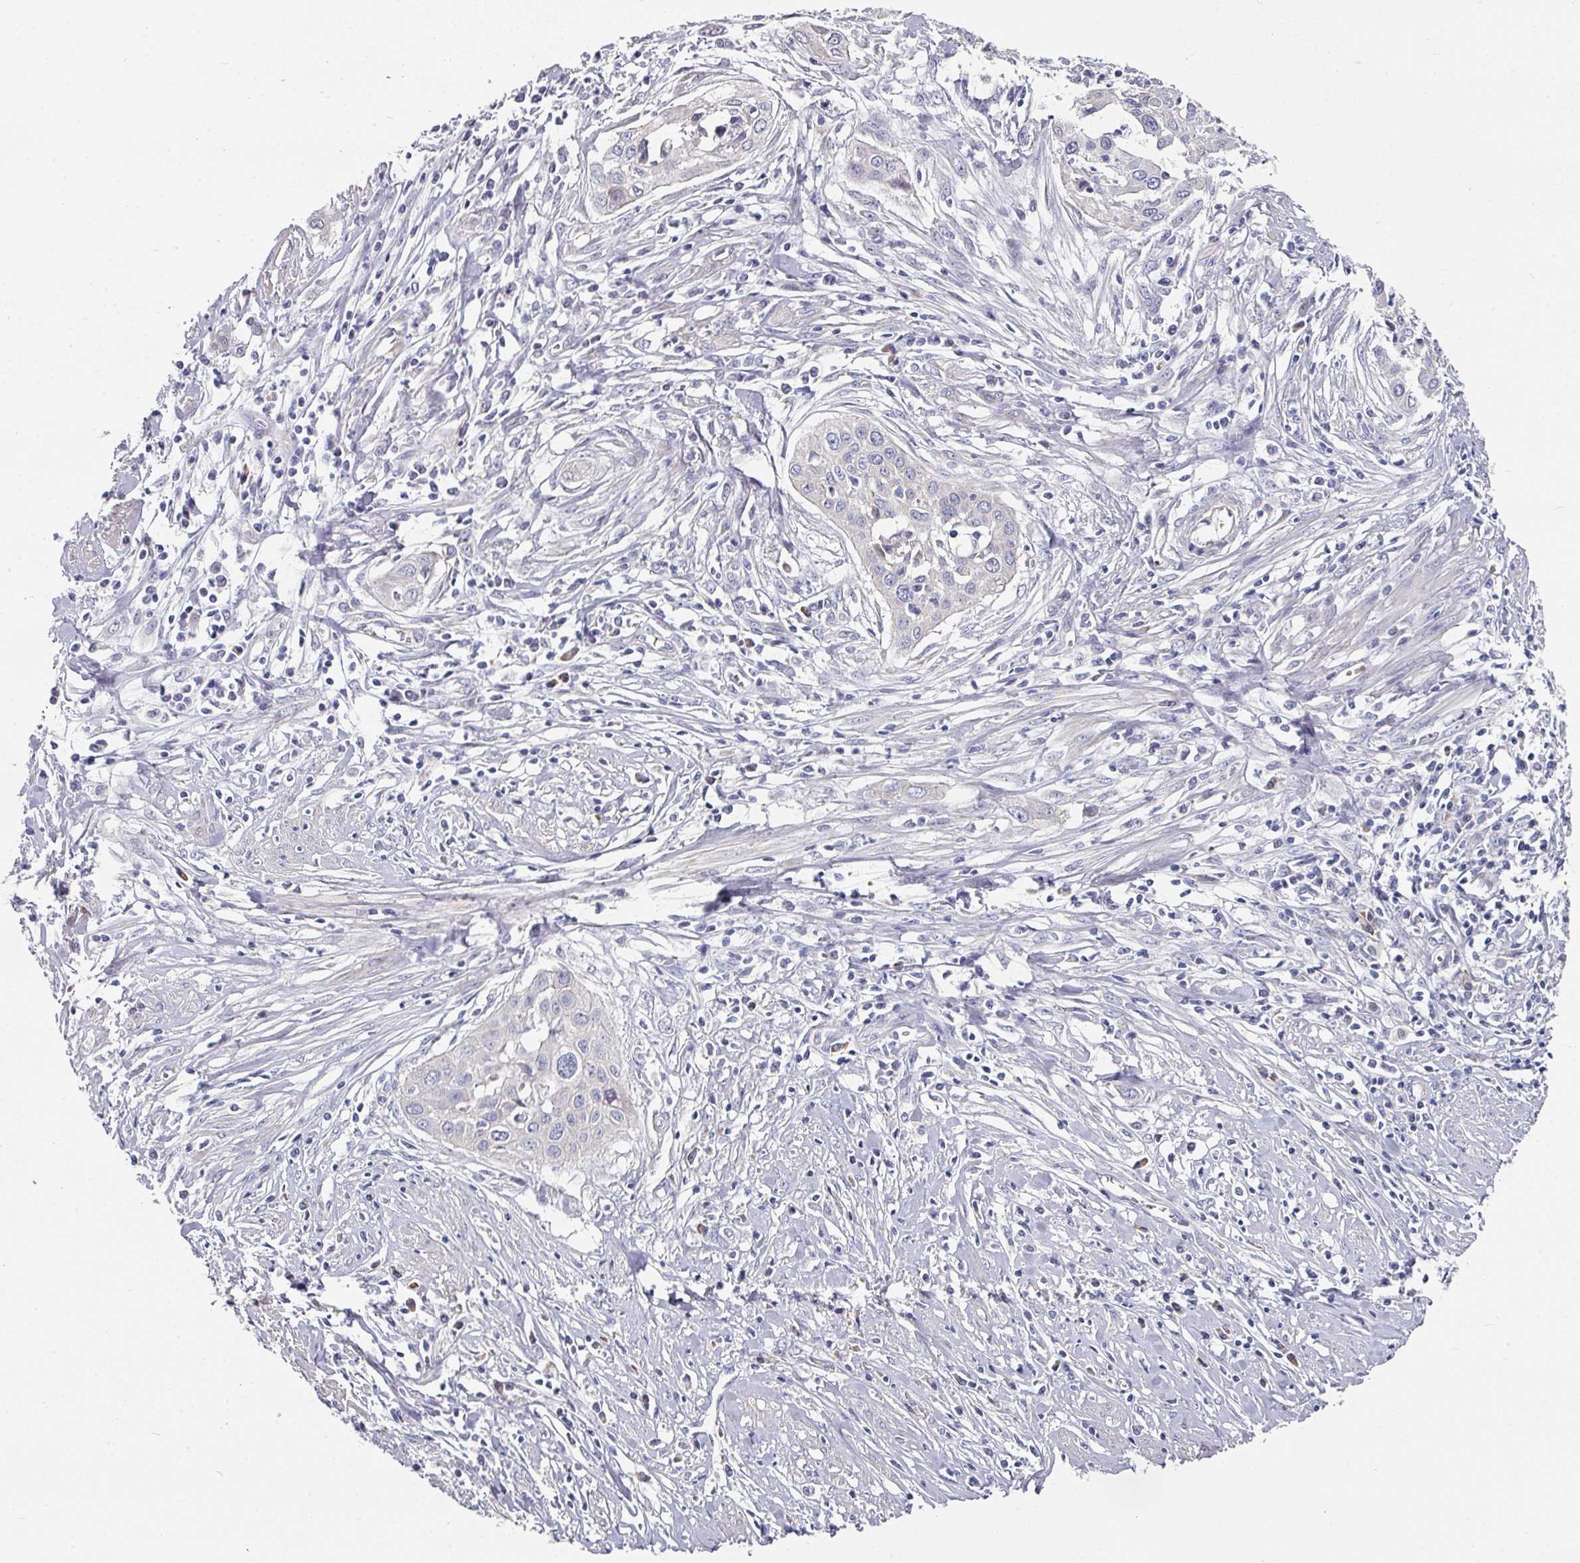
{"staining": {"intensity": "weak", "quantity": "<25%", "location": "cytoplasmic/membranous"}, "tissue": "cervical cancer", "cell_type": "Tumor cells", "image_type": "cancer", "snomed": [{"axis": "morphology", "description": "Squamous cell carcinoma, NOS"}, {"axis": "topography", "description": "Cervix"}], "caption": "Image shows no significant protein expression in tumor cells of squamous cell carcinoma (cervical).", "gene": "PYROXD2", "patient": {"sex": "female", "age": 34}}